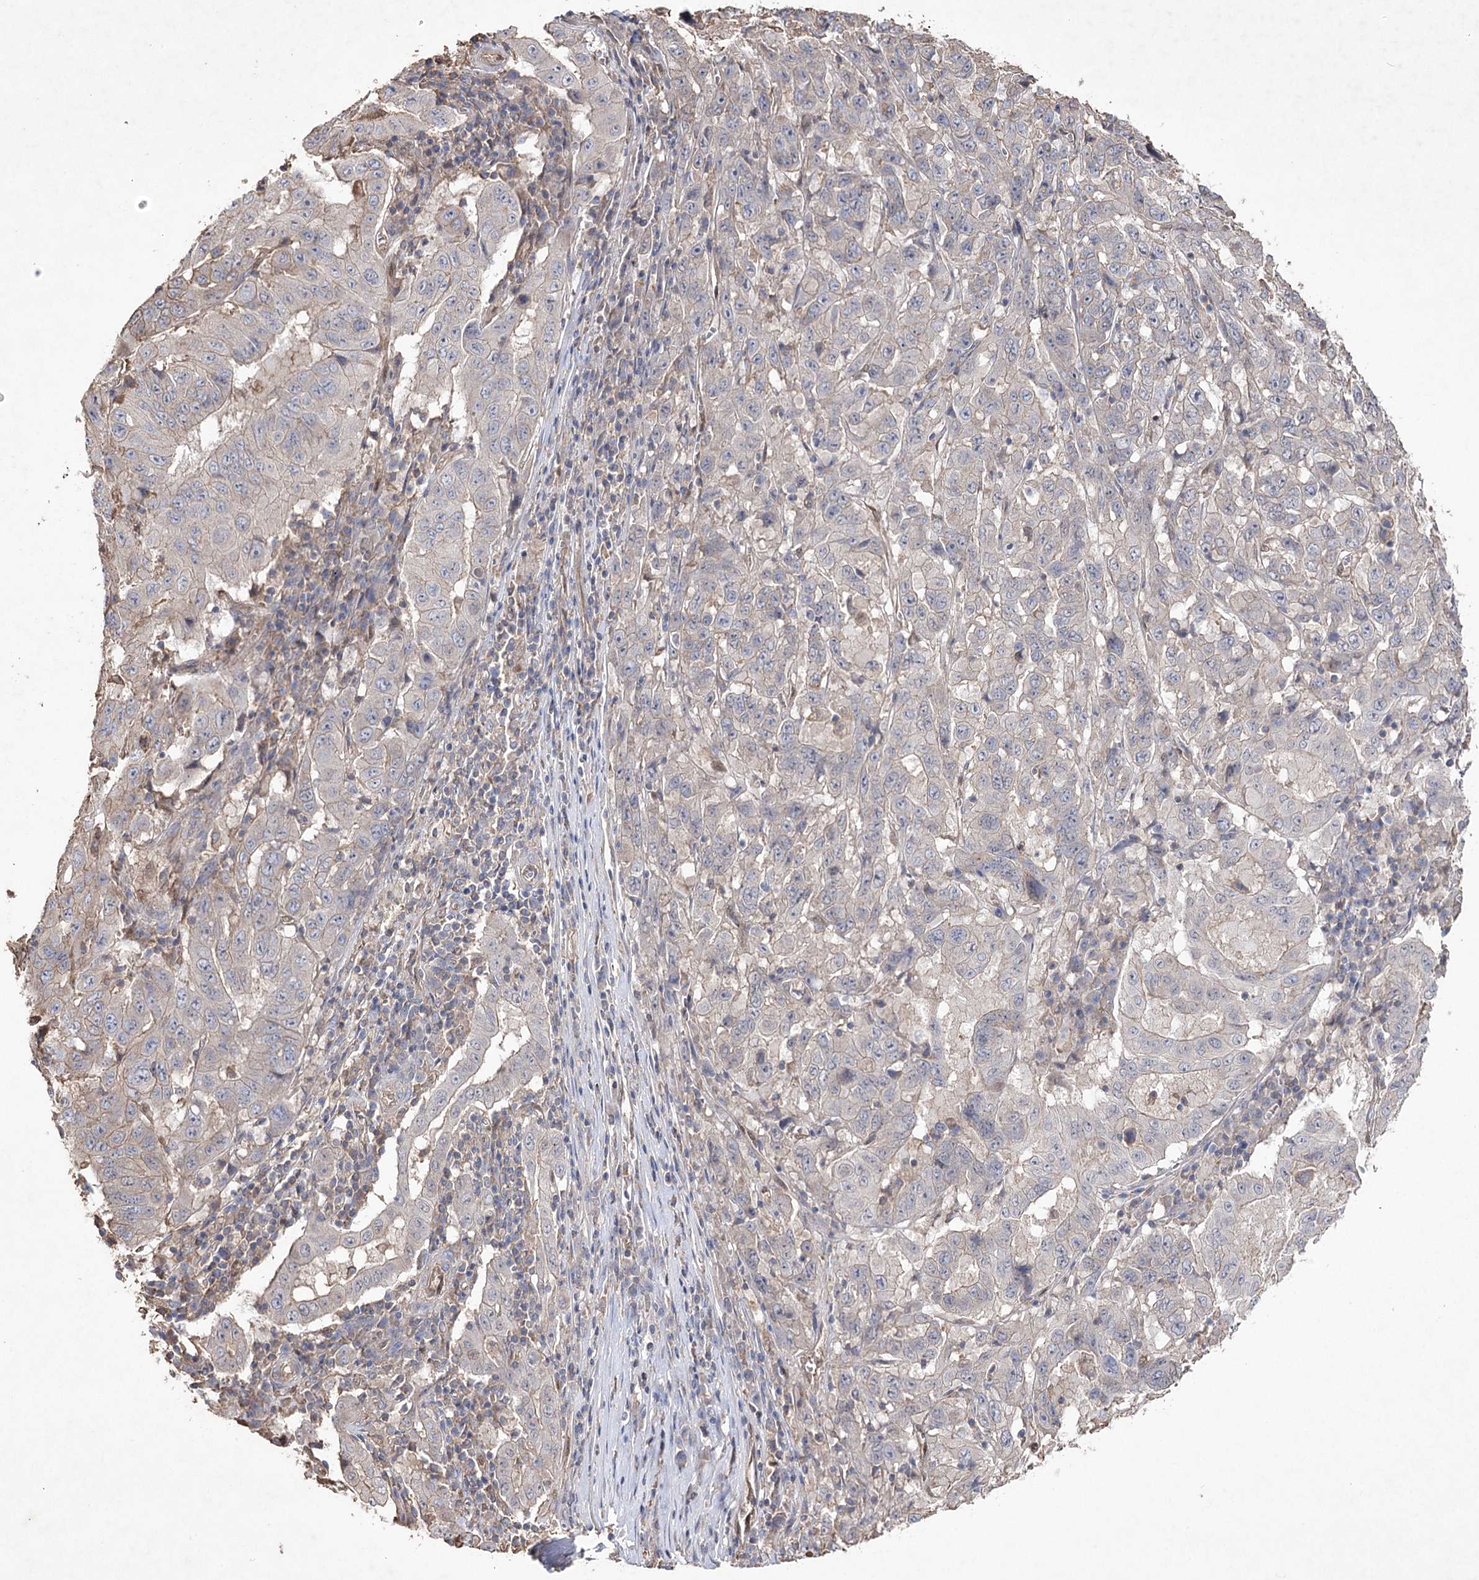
{"staining": {"intensity": "negative", "quantity": "none", "location": "none"}, "tissue": "pancreatic cancer", "cell_type": "Tumor cells", "image_type": "cancer", "snomed": [{"axis": "morphology", "description": "Adenocarcinoma, NOS"}, {"axis": "topography", "description": "Pancreas"}], "caption": "Tumor cells show no significant protein positivity in pancreatic cancer (adenocarcinoma).", "gene": "FAM13B", "patient": {"sex": "male", "age": 63}}